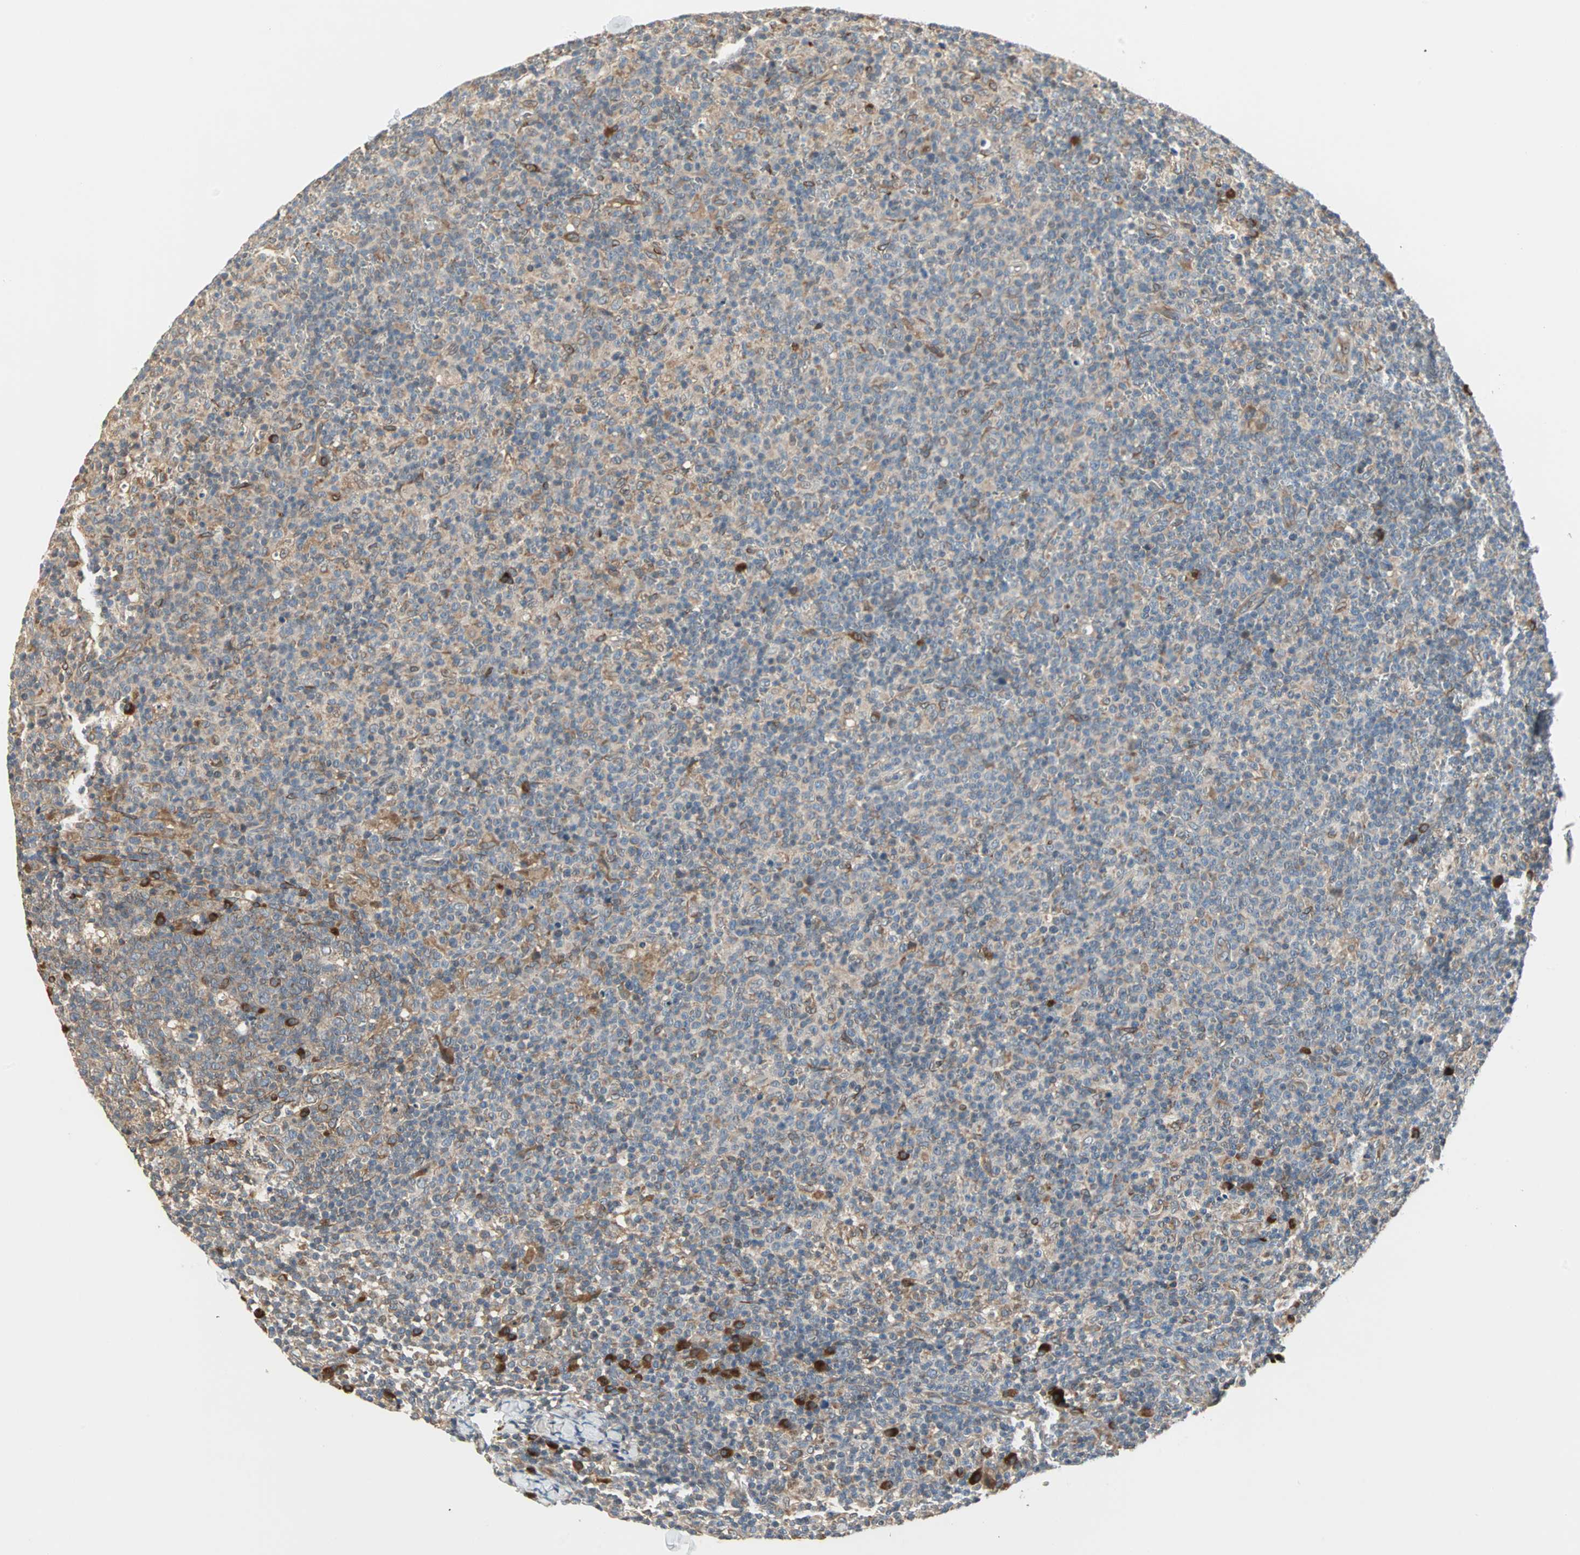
{"staining": {"intensity": "strong", "quantity": "<25%", "location": "cytoplasmic/membranous"}, "tissue": "lymph node", "cell_type": "Germinal center cells", "image_type": "normal", "snomed": [{"axis": "morphology", "description": "Normal tissue, NOS"}, {"axis": "morphology", "description": "Inflammation, NOS"}, {"axis": "topography", "description": "Lymph node"}], "caption": "Protein expression analysis of unremarkable human lymph node reveals strong cytoplasmic/membranous staining in about <25% of germinal center cells.", "gene": "SAR1A", "patient": {"sex": "male", "age": 55}}